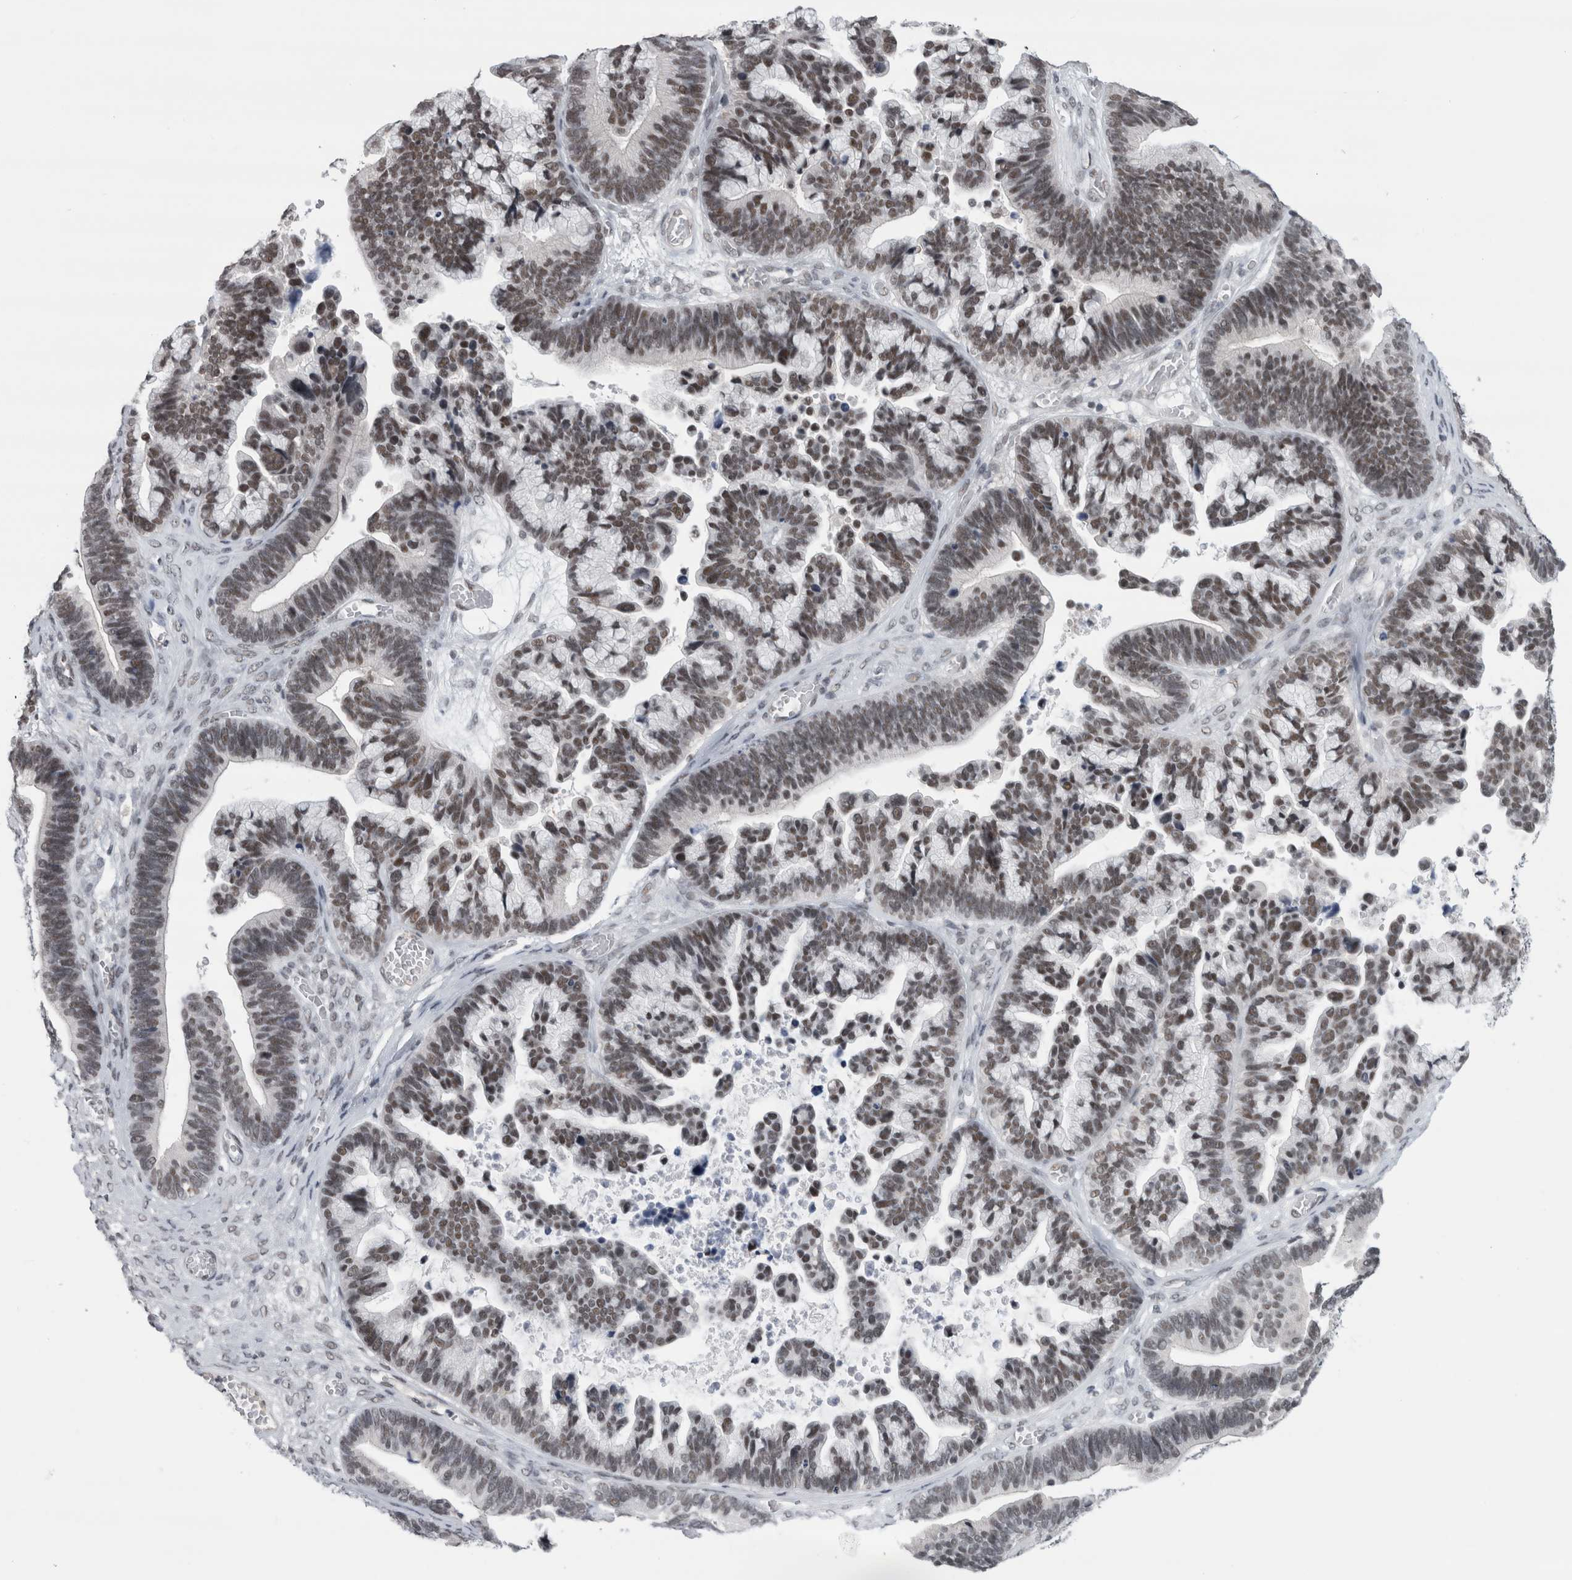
{"staining": {"intensity": "weak", "quantity": ">75%", "location": "nuclear"}, "tissue": "ovarian cancer", "cell_type": "Tumor cells", "image_type": "cancer", "snomed": [{"axis": "morphology", "description": "Cystadenocarcinoma, serous, NOS"}, {"axis": "topography", "description": "Ovary"}], "caption": "Immunohistochemistry of human ovarian cancer (serous cystadenocarcinoma) reveals low levels of weak nuclear staining in approximately >75% of tumor cells. Using DAB (3,3'-diaminobenzidine) (brown) and hematoxylin (blue) stains, captured at high magnification using brightfield microscopy.", "gene": "ARID4B", "patient": {"sex": "female", "age": 56}}